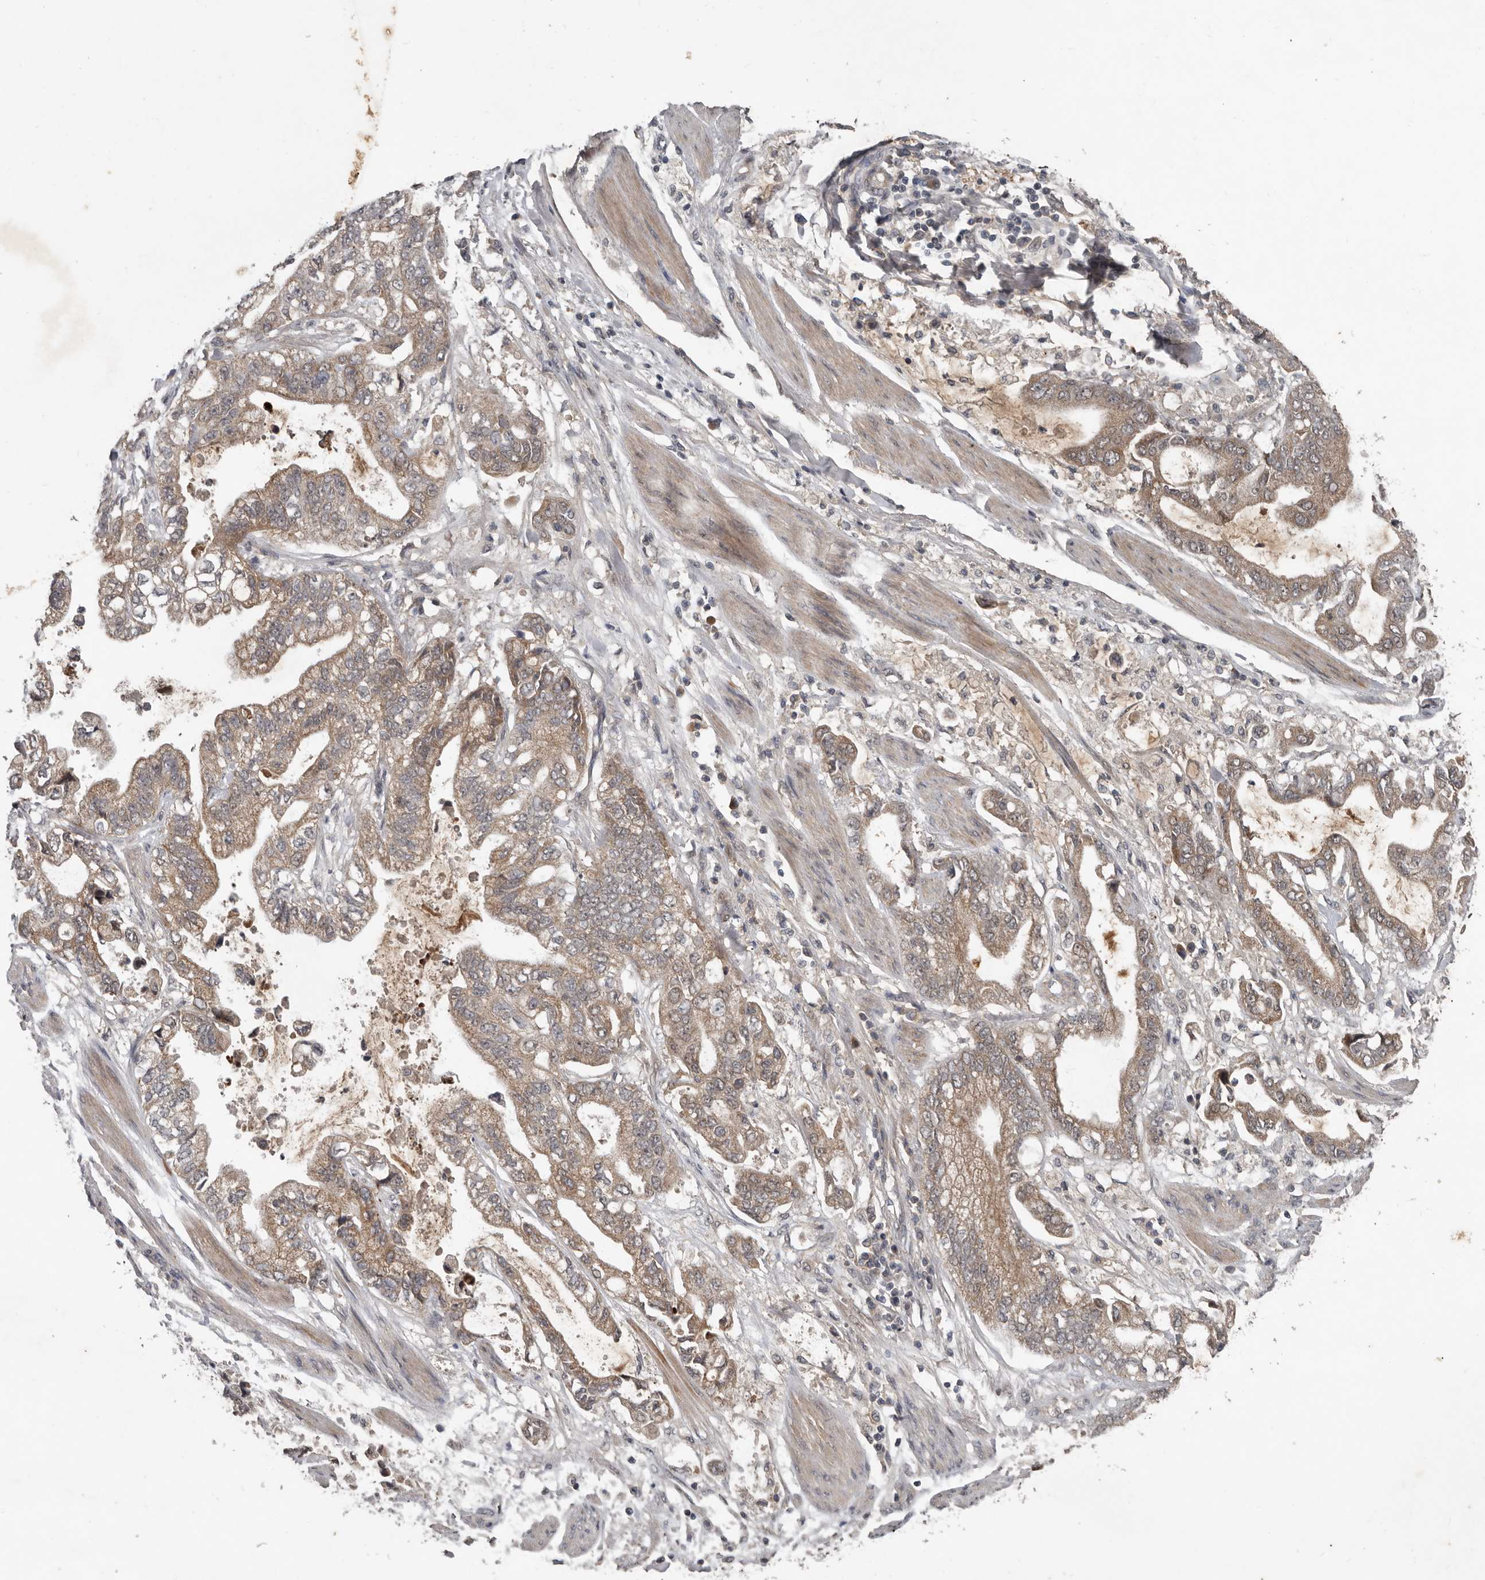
{"staining": {"intensity": "moderate", "quantity": ">75%", "location": "cytoplasmic/membranous"}, "tissue": "stomach cancer", "cell_type": "Tumor cells", "image_type": "cancer", "snomed": [{"axis": "morphology", "description": "Normal tissue, NOS"}, {"axis": "morphology", "description": "Adenocarcinoma, NOS"}, {"axis": "topography", "description": "Stomach"}], "caption": "Stomach cancer (adenocarcinoma) was stained to show a protein in brown. There is medium levels of moderate cytoplasmic/membranous positivity in about >75% of tumor cells.", "gene": "DNAJB4", "patient": {"sex": "male", "age": 62}}